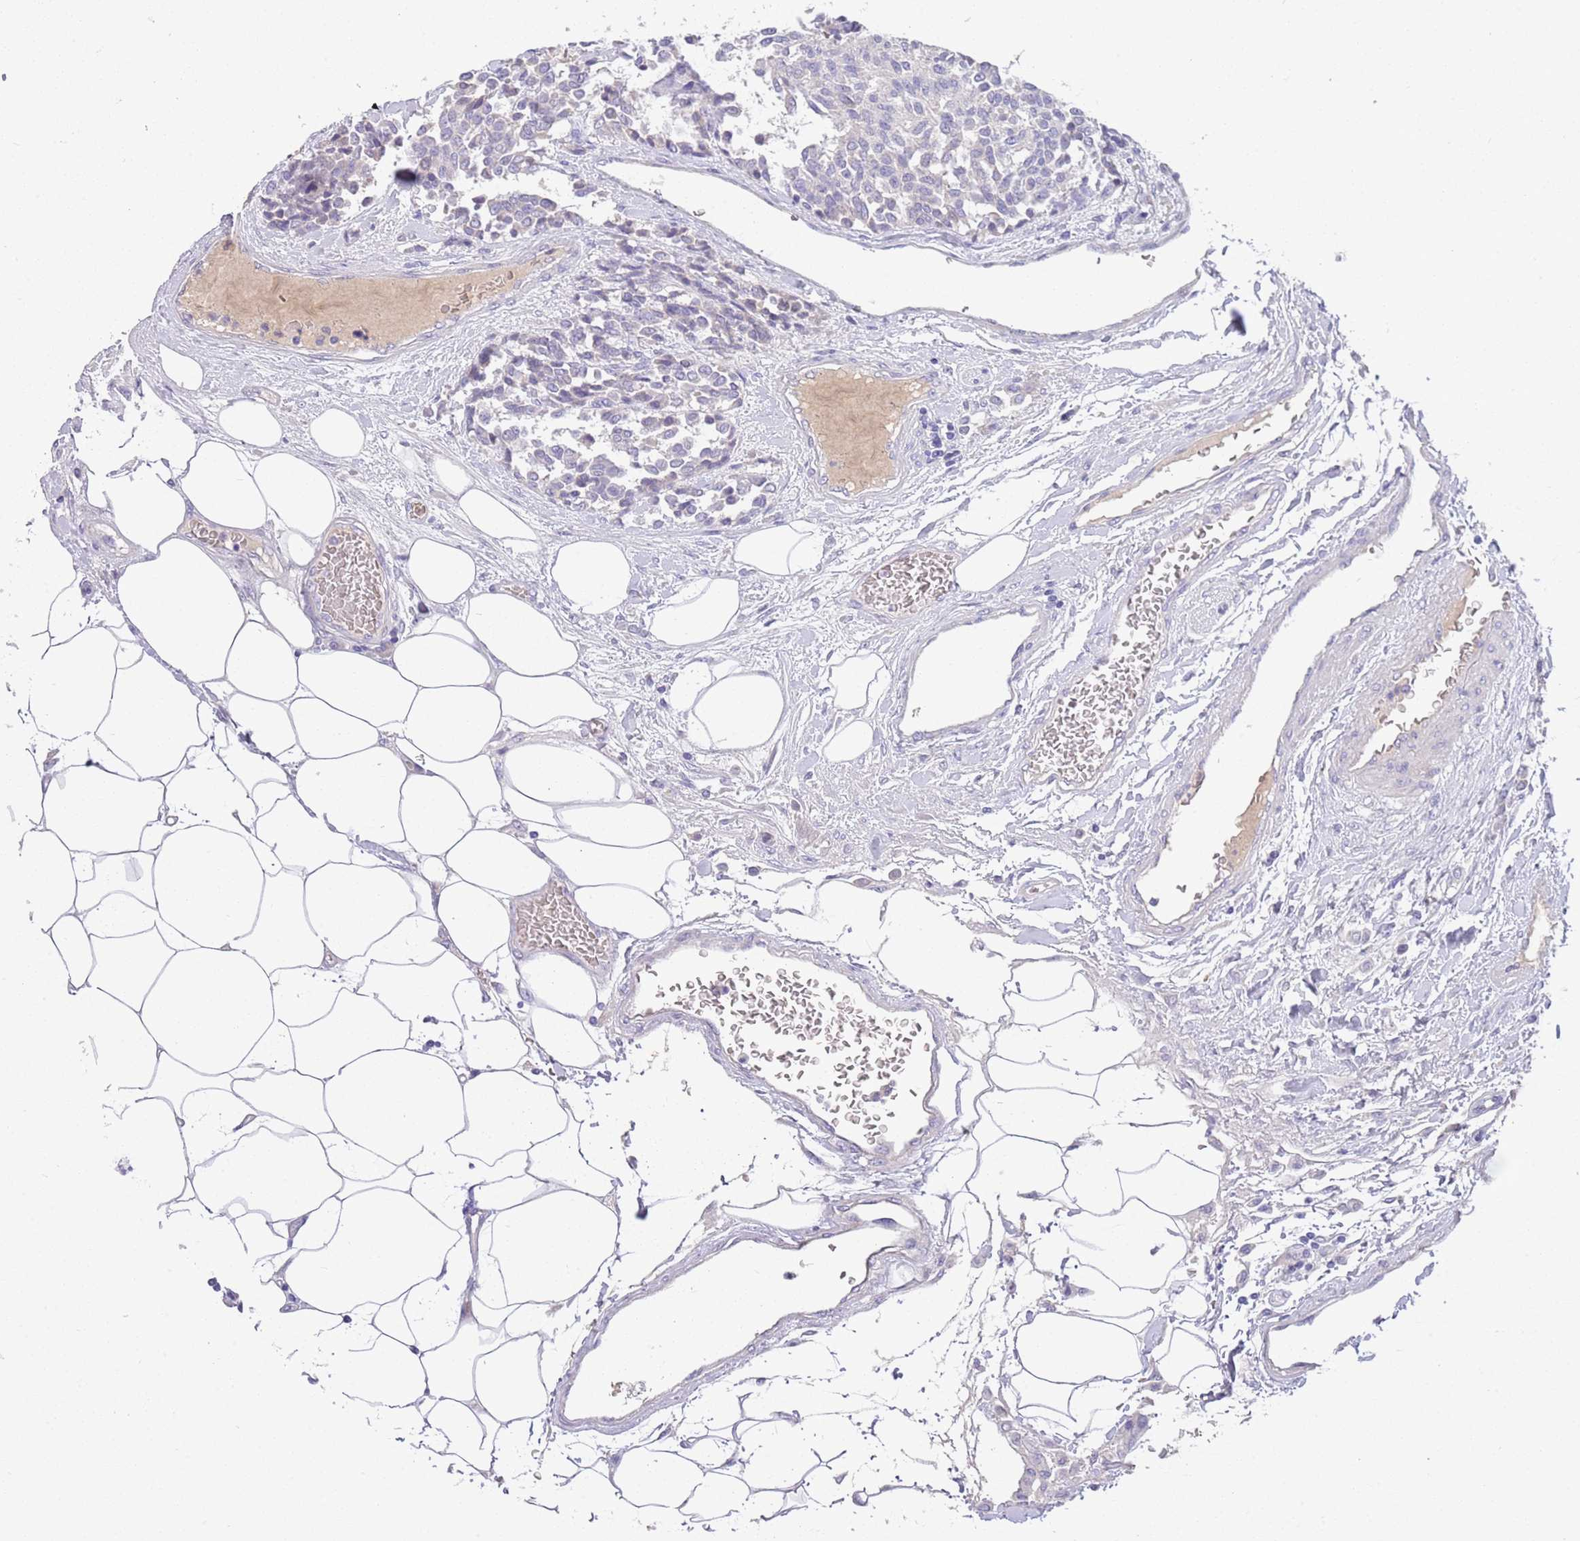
{"staining": {"intensity": "negative", "quantity": "none", "location": "none"}, "tissue": "carcinoid", "cell_type": "Tumor cells", "image_type": "cancer", "snomed": [{"axis": "morphology", "description": "Carcinoid, malignant, NOS"}, {"axis": "topography", "description": "Pancreas"}], "caption": "This is an IHC image of carcinoid. There is no staining in tumor cells.", "gene": "IGFL4", "patient": {"sex": "female", "age": 54}}